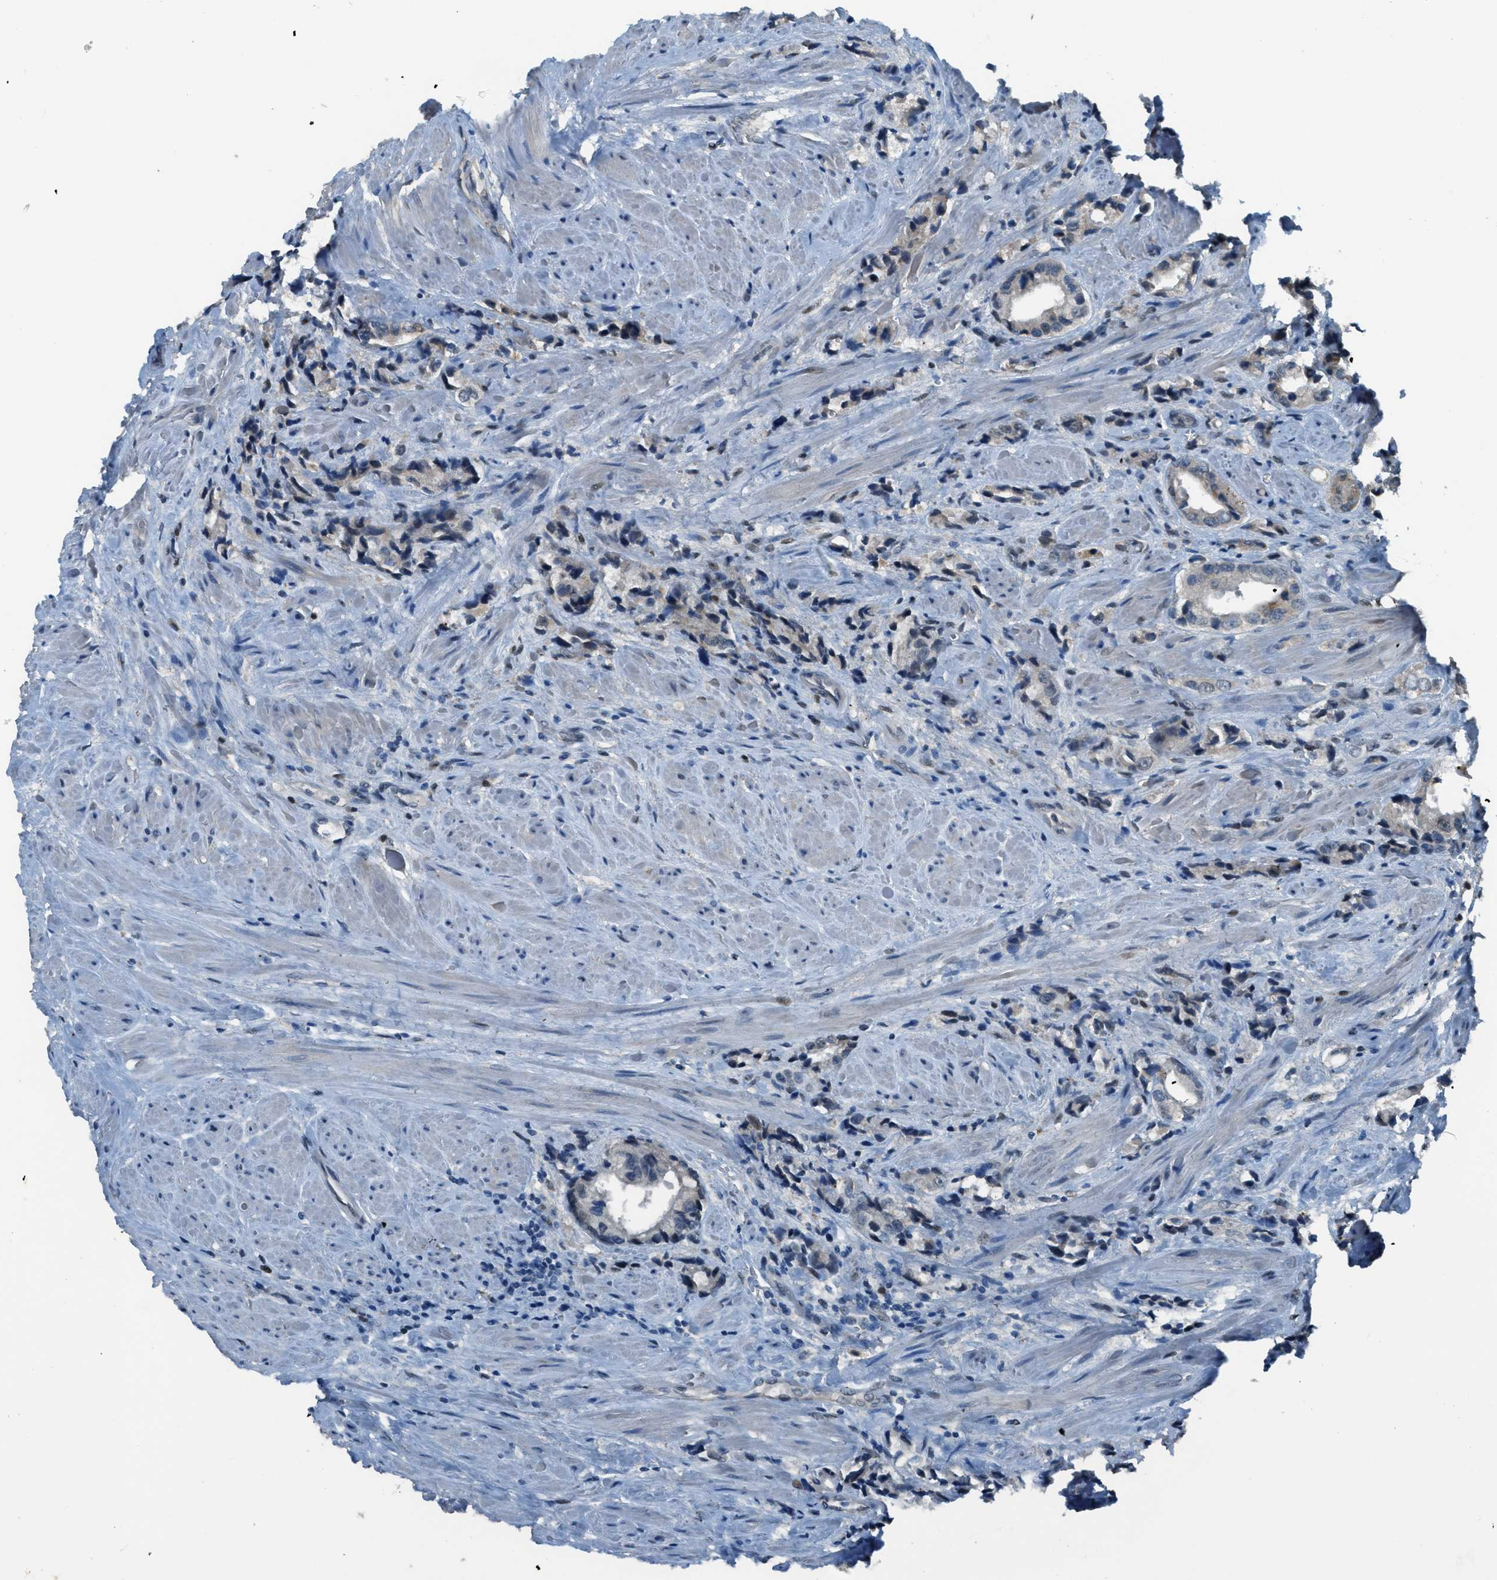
{"staining": {"intensity": "negative", "quantity": "none", "location": "none"}, "tissue": "prostate cancer", "cell_type": "Tumor cells", "image_type": "cancer", "snomed": [{"axis": "morphology", "description": "Adenocarcinoma, High grade"}, {"axis": "topography", "description": "Prostate"}], "caption": "The micrograph shows no staining of tumor cells in prostate cancer. Brightfield microscopy of IHC stained with DAB (3,3'-diaminobenzidine) (brown) and hematoxylin (blue), captured at high magnification.", "gene": "TCF3", "patient": {"sex": "male", "age": 61}}